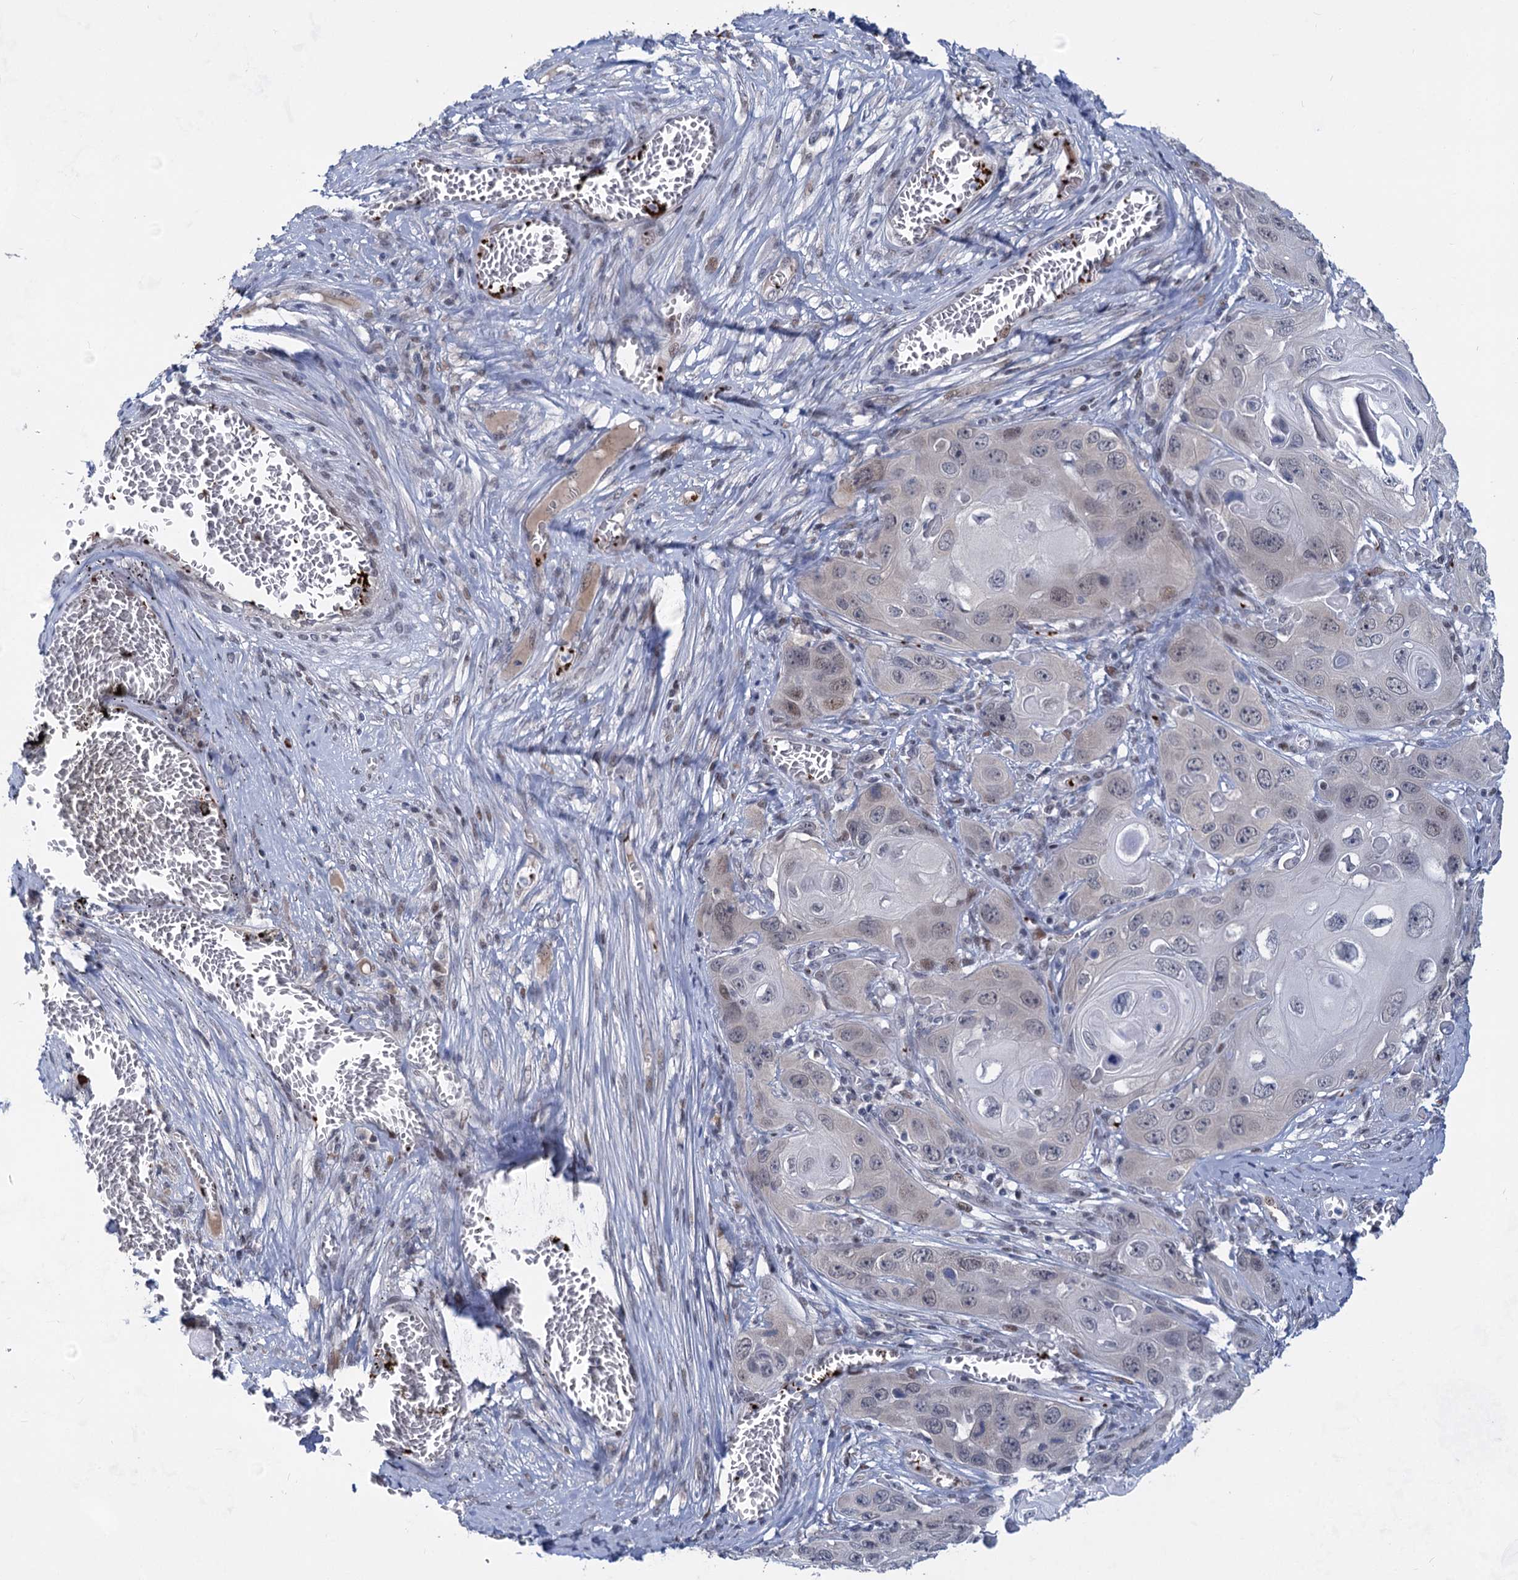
{"staining": {"intensity": "weak", "quantity": "<25%", "location": "nuclear"}, "tissue": "skin cancer", "cell_type": "Tumor cells", "image_type": "cancer", "snomed": [{"axis": "morphology", "description": "Squamous cell carcinoma, NOS"}, {"axis": "topography", "description": "Skin"}], "caption": "This is an immunohistochemistry image of human skin cancer. There is no expression in tumor cells.", "gene": "MON2", "patient": {"sex": "male", "age": 55}}